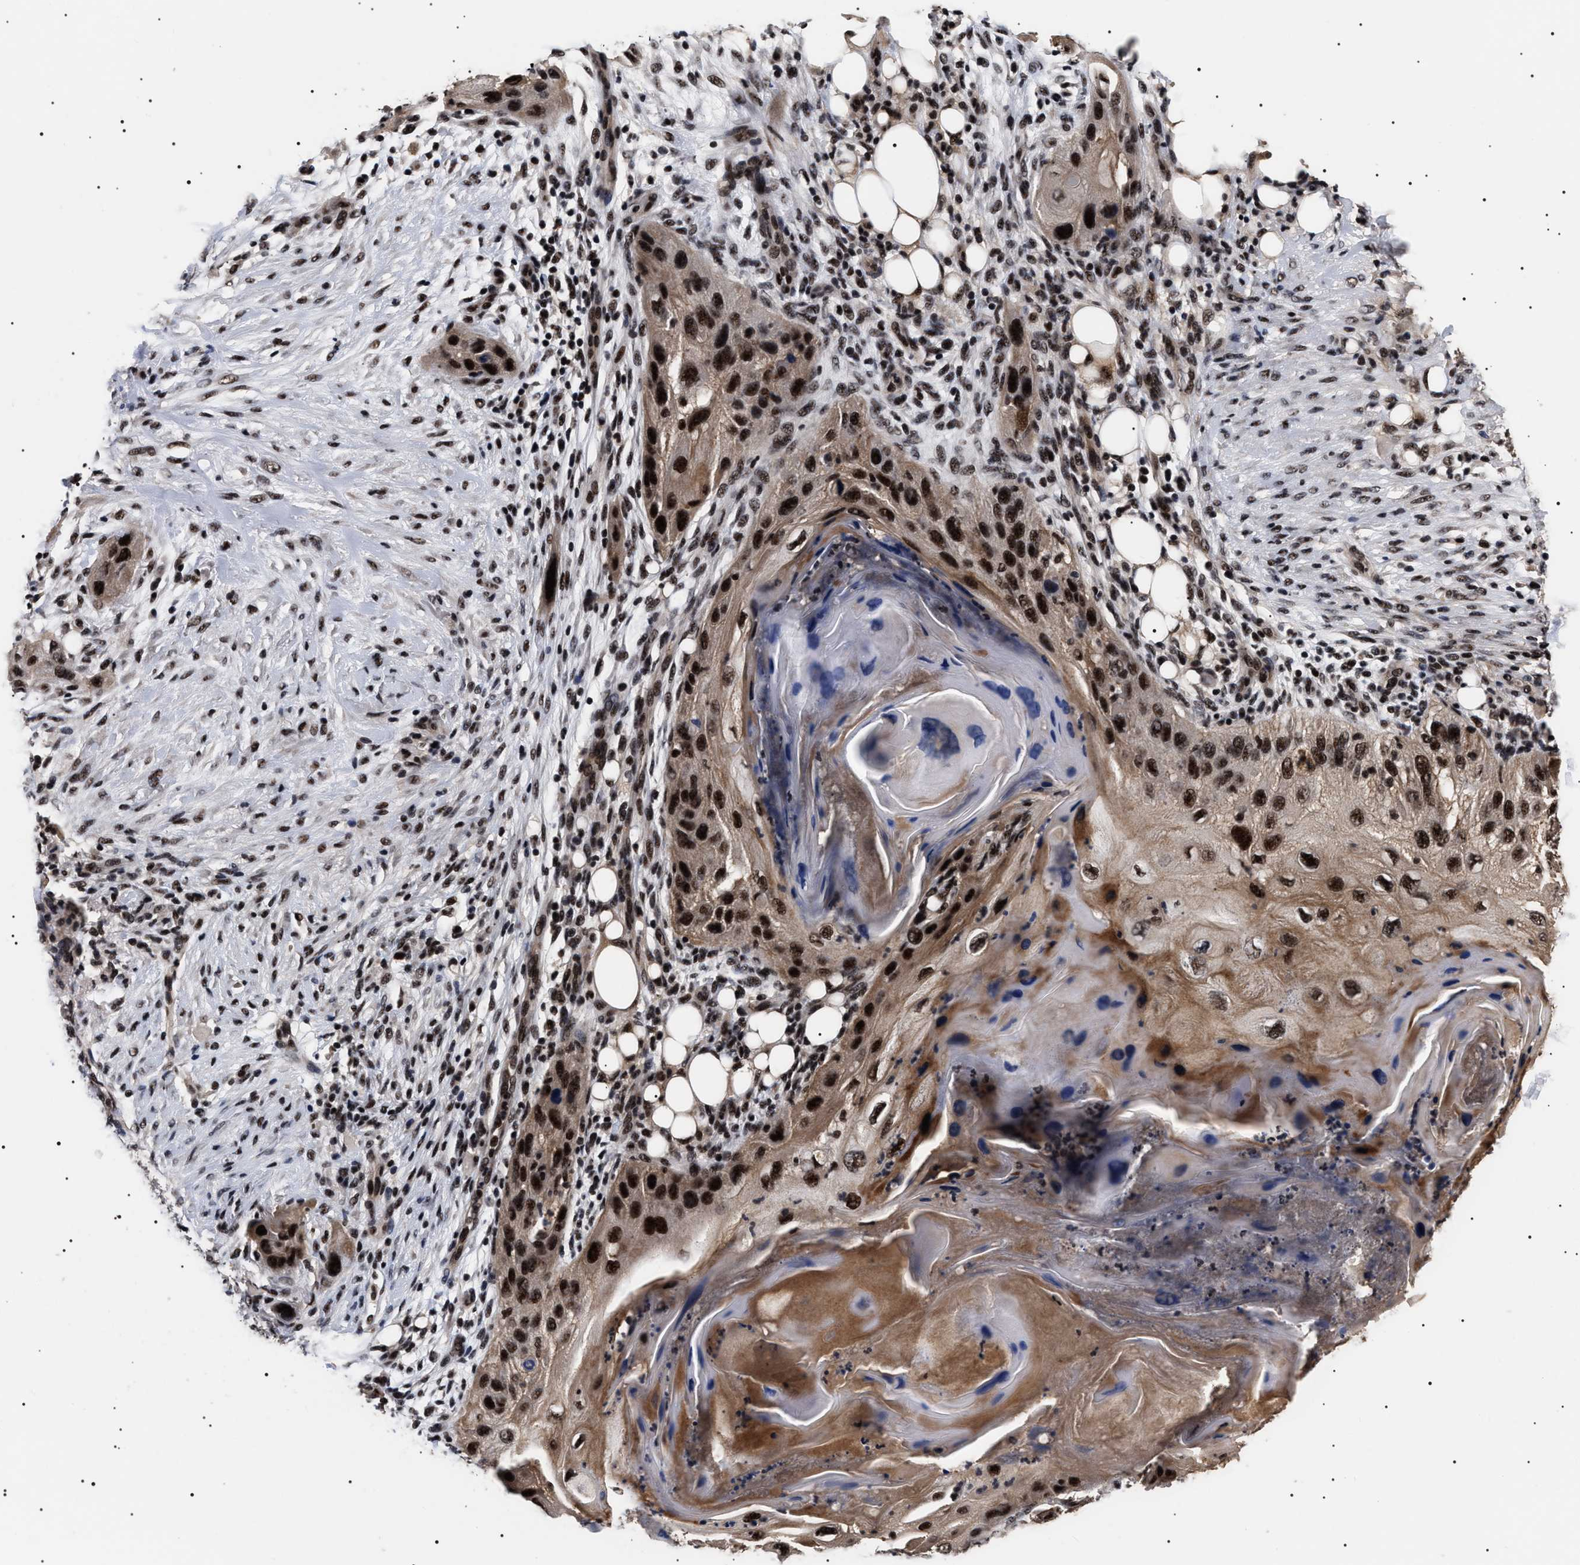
{"staining": {"intensity": "strong", "quantity": ">75%", "location": "cytoplasmic/membranous,nuclear"}, "tissue": "skin cancer", "cell_type": "Tumor cells", "image_type": "cancer", "snomed": [{"axis": "morphology", "description": "Squamous cell carcinoma, NOS"}, {"axis": "topography", "description": "Skin"}], "caption": "Immunohistochemistry (IHC) histopathology image of neoplastic tissue: human squamous cell carcinoma (skin) stained using immunohistochemistry (IHC) exhibits high levels of strong protein expression localized specifically in the cytoplasmic/membranous and nuclear of tumor cells, appearing as a cytoplasmic/membranous and nuclear brown color.", "gene": "CAAP1", "patient": {"sex": "female", "age": 77}}